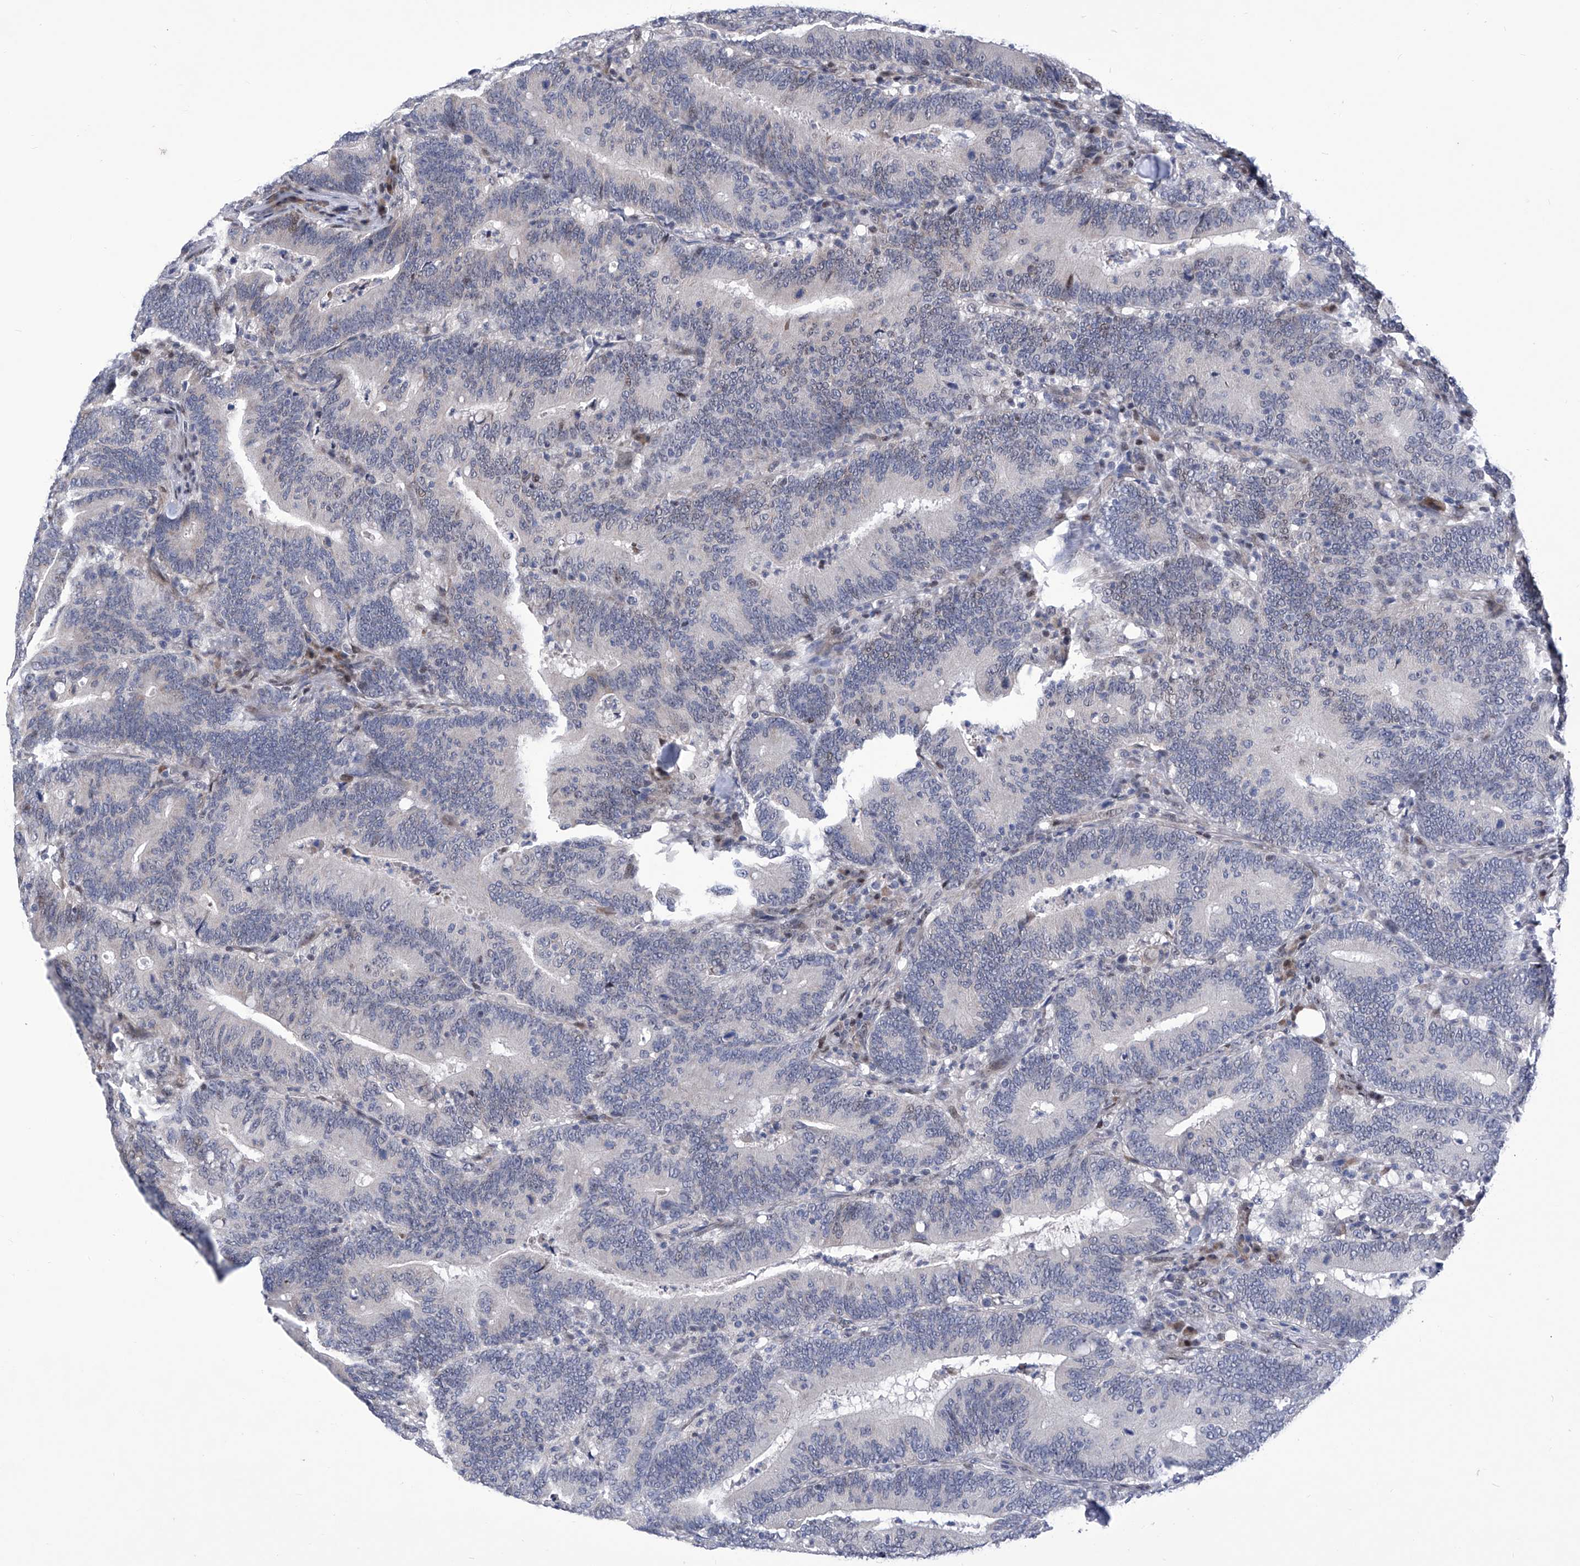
{"staining": {"intensity": "weak", "quantity": "<25%", "location": "nuclear"}, "tissue": "colorectal cancer", "cell_type": "Tumor cells", "image_type": "cancer", "snomed": [{"axis": "morphology", "description": "Adenocarcinoma, NOS"}, {"axis": "topography", "description": "Colon"}], "caption": "The photomicrograph demonstrates no staining of tumor cells in colorectal cancer (adenocarcinoma).", "gene": "NUFIP1", "patient": {"sex": "female", "age": 66}}